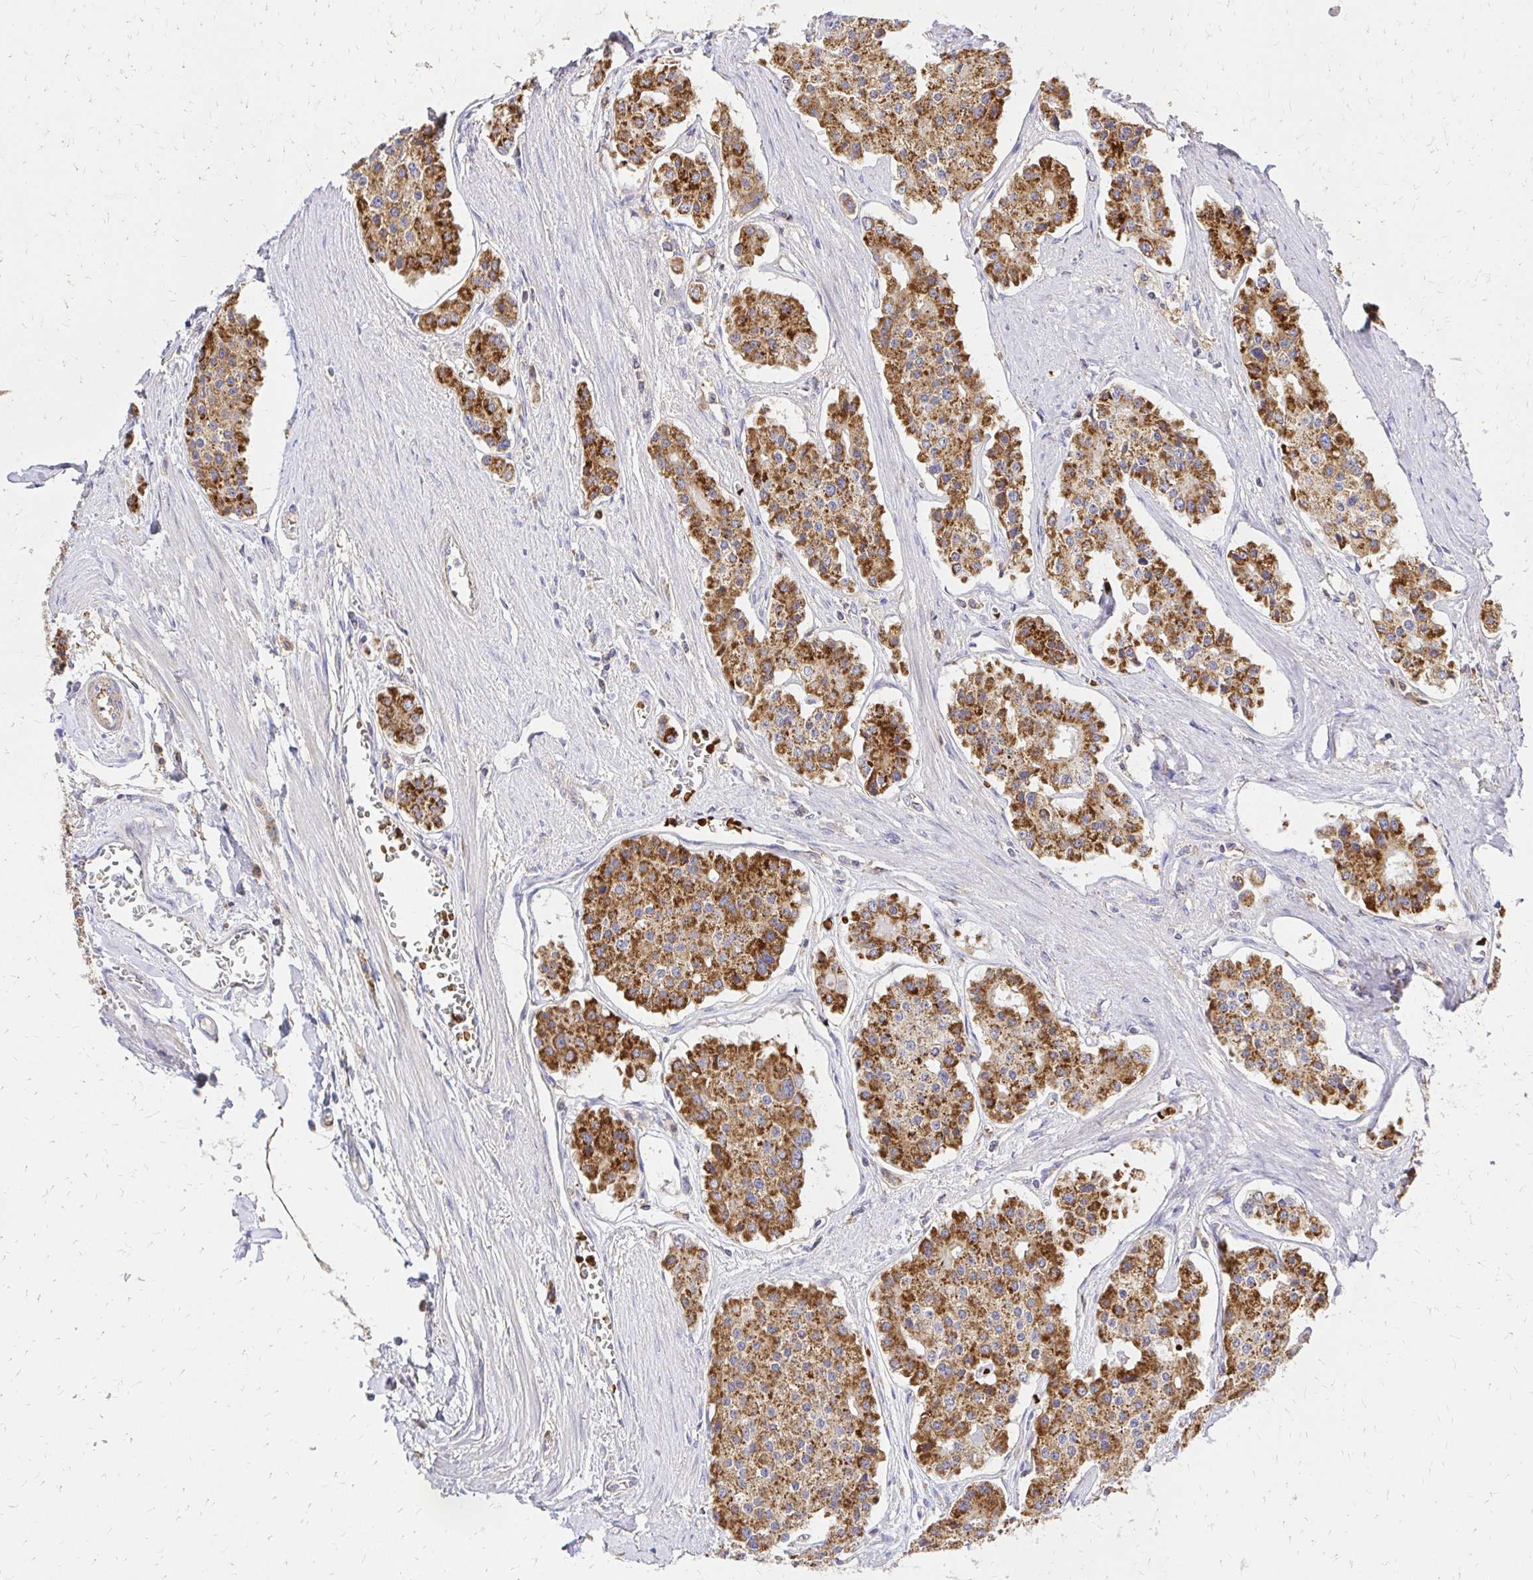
{"staining": {"intensity": "moderate", "quantity": ">75%", "location": "cytoplasmic/membranous"}, "tissue": "carcinoid", "cell_type": "Tumor cells", "image_type": "cancer", "snomed": [{"axis": "morphology", "description": "Carcinoid, malignant, NOS"}, {"axis": "topography", "description": "Small intestine"}], "caption": "Immunohistochemistry (IHC) micrograph of human malignant carcinoid stained for a protein (brown), which exhibits medium levels of moderate cytoplasmic/membranous staining in approximately >75% of tumor cells.", "gene": "MRPL13", "patient": {"sex": "female", "age": 65}}